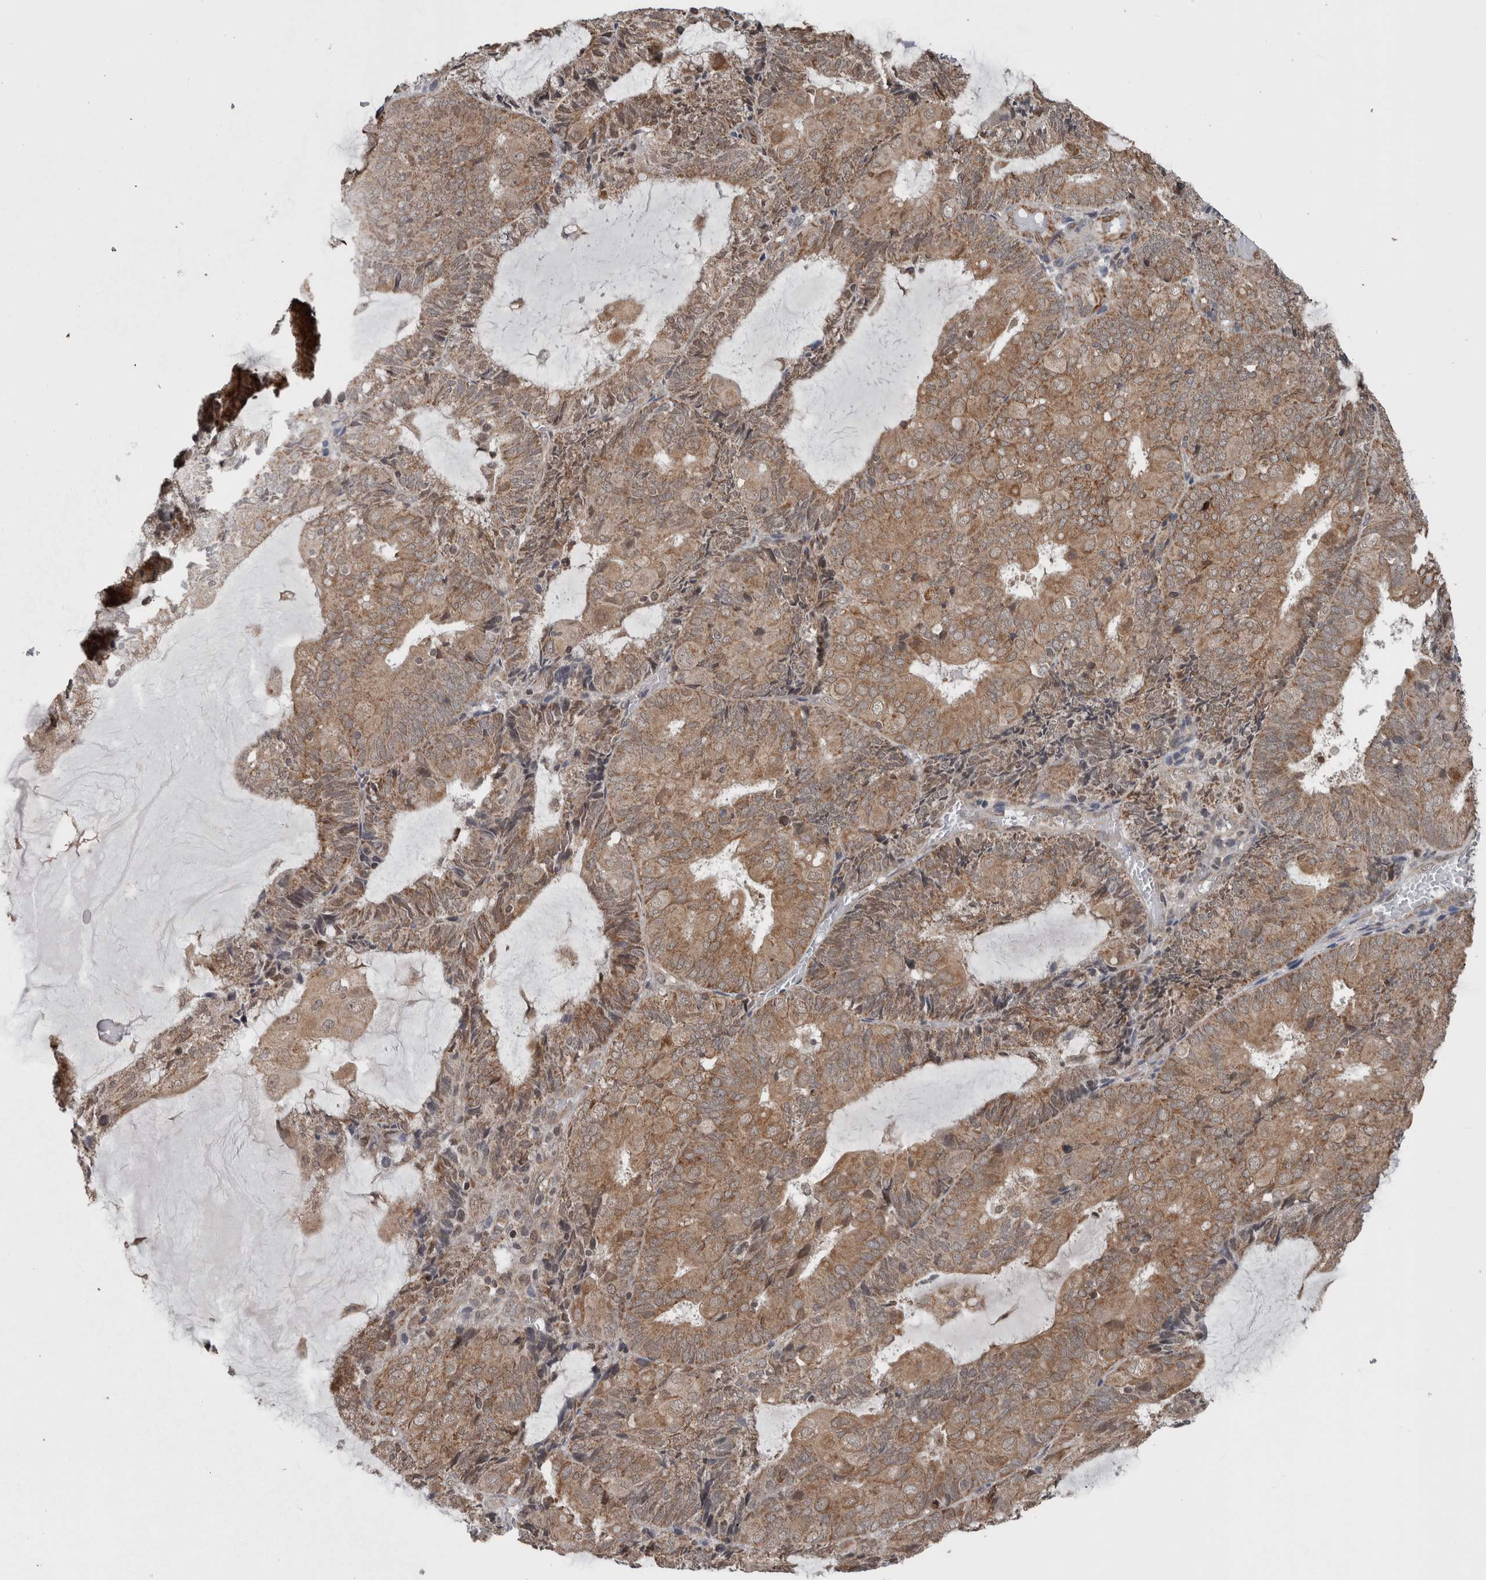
{"staining": {"intensity": "weak", "quantity": ">75%", "location": "cytoplasmic/membranous"}, "tissue": "endometrial cancer", "cell_type": "Tumor cells", "image_type": "cancer", "snomed": [{"axis": "morphology", "description": "Adenocarcinoma, NOS"}, {"axis": "topography", "description": "Endometrium"}], "caption": "Protein expression analysis of adenocarcinoma (endometrial) exhibits weak cytoplasmic/membranous staining in about >75% of tumor cells.", "gene": "ENY2", "patient": {"sex": "female", "age": 81}}